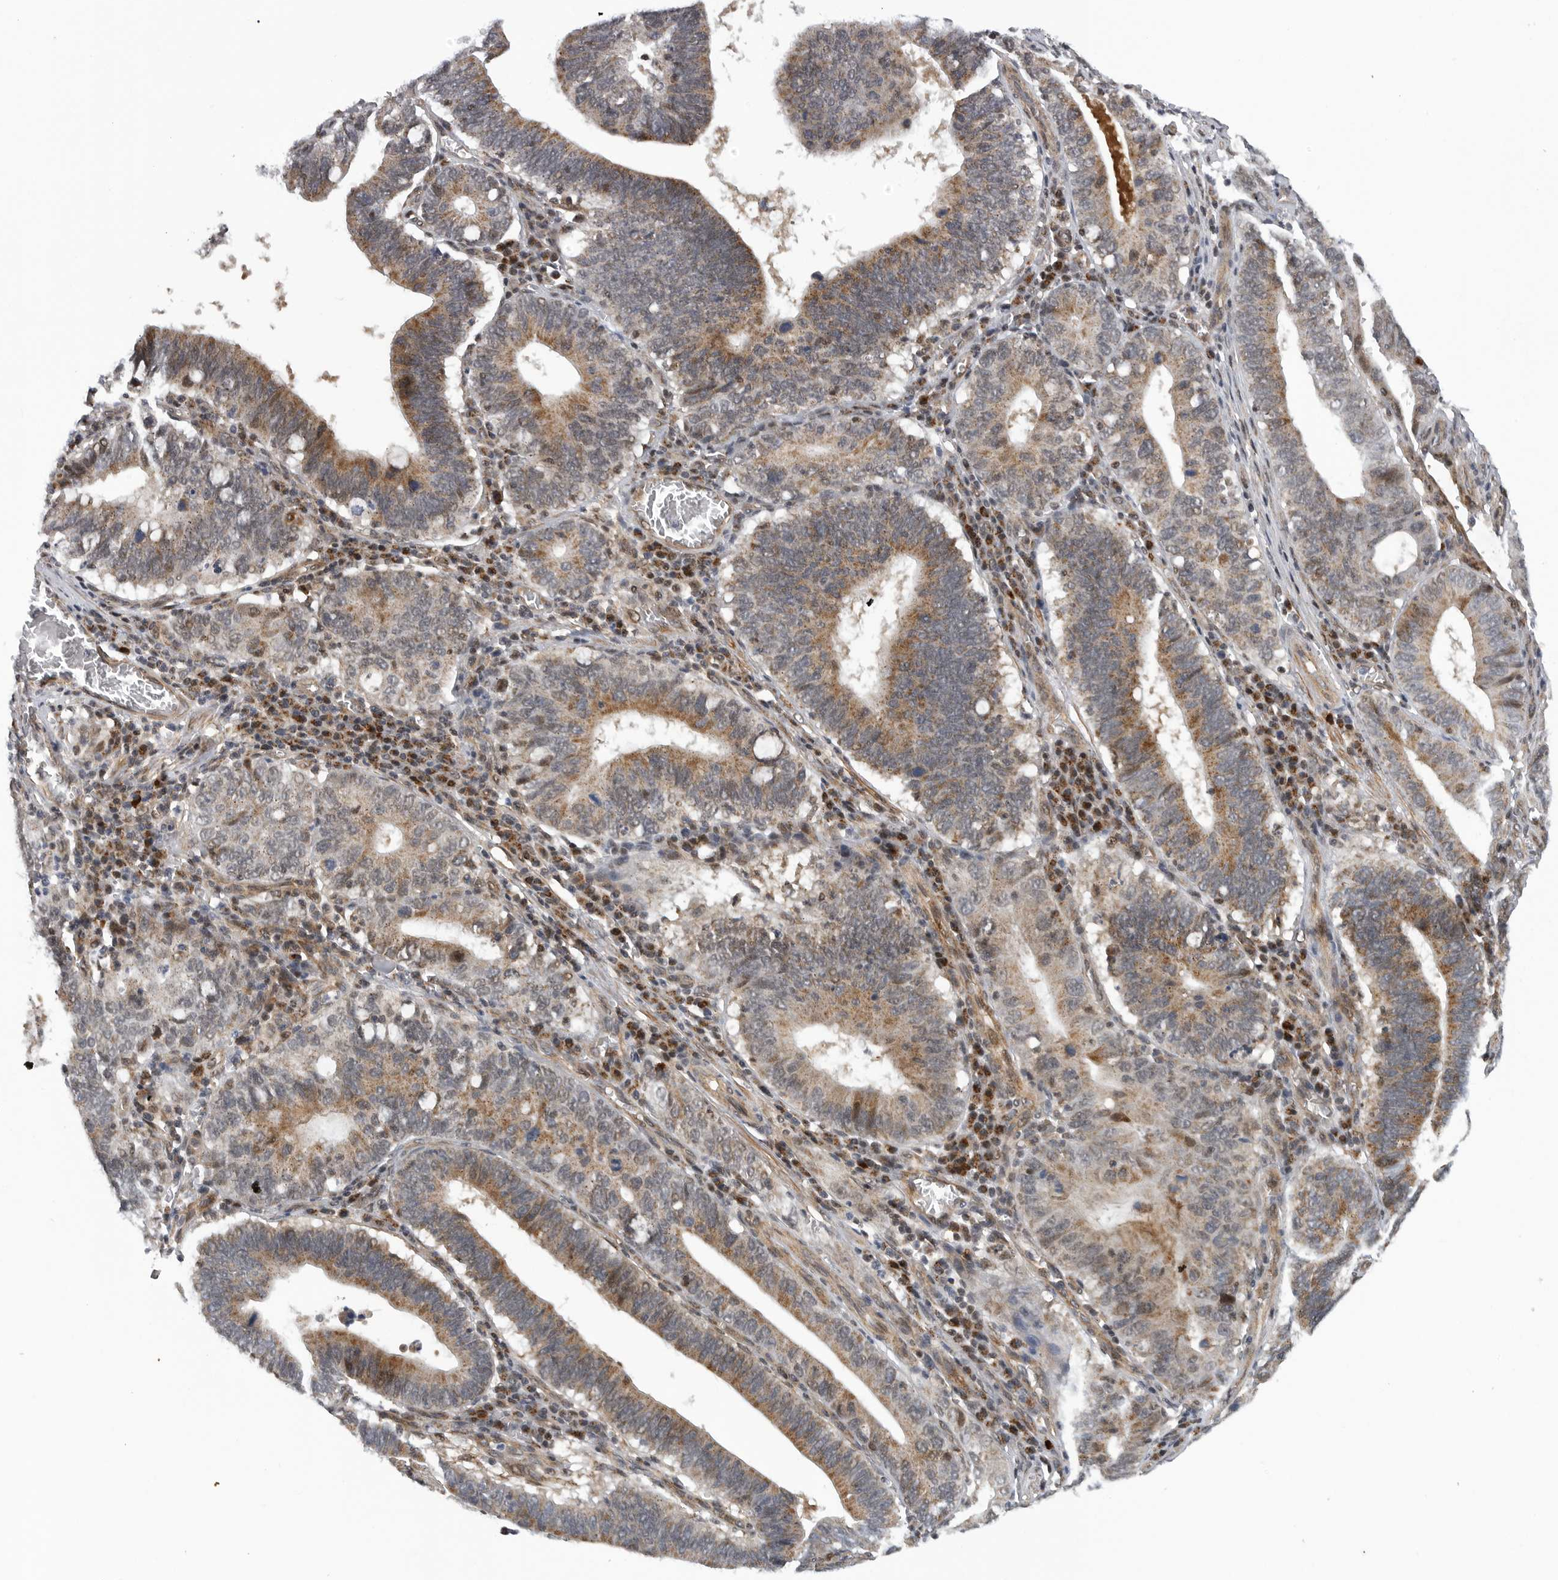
{"staining": {"intensity": "moderate", "quantity": ">75%", "location": "cytoplasmic/membranous"}, "tissue": "stomach cancer", "cell_type": "Tumor cells", "image_type": "cancer", "snomed": [{"axis": "morphology", "description": "Adenocarcinoma, NOS"}, {"axis": "topography", "description": "Stomach"}, {"axis": "topography", "description": "Gastric cardia"}], "caption": "This is an image of immunohistochemistry (IHC) staining of stomach adenocarcinoma, which shows moderate expression in the cytoplasmic/membranous of tumor cells.", "gene": "TMPRSS11F", "patient": {"sex": "male", "age": 59}}